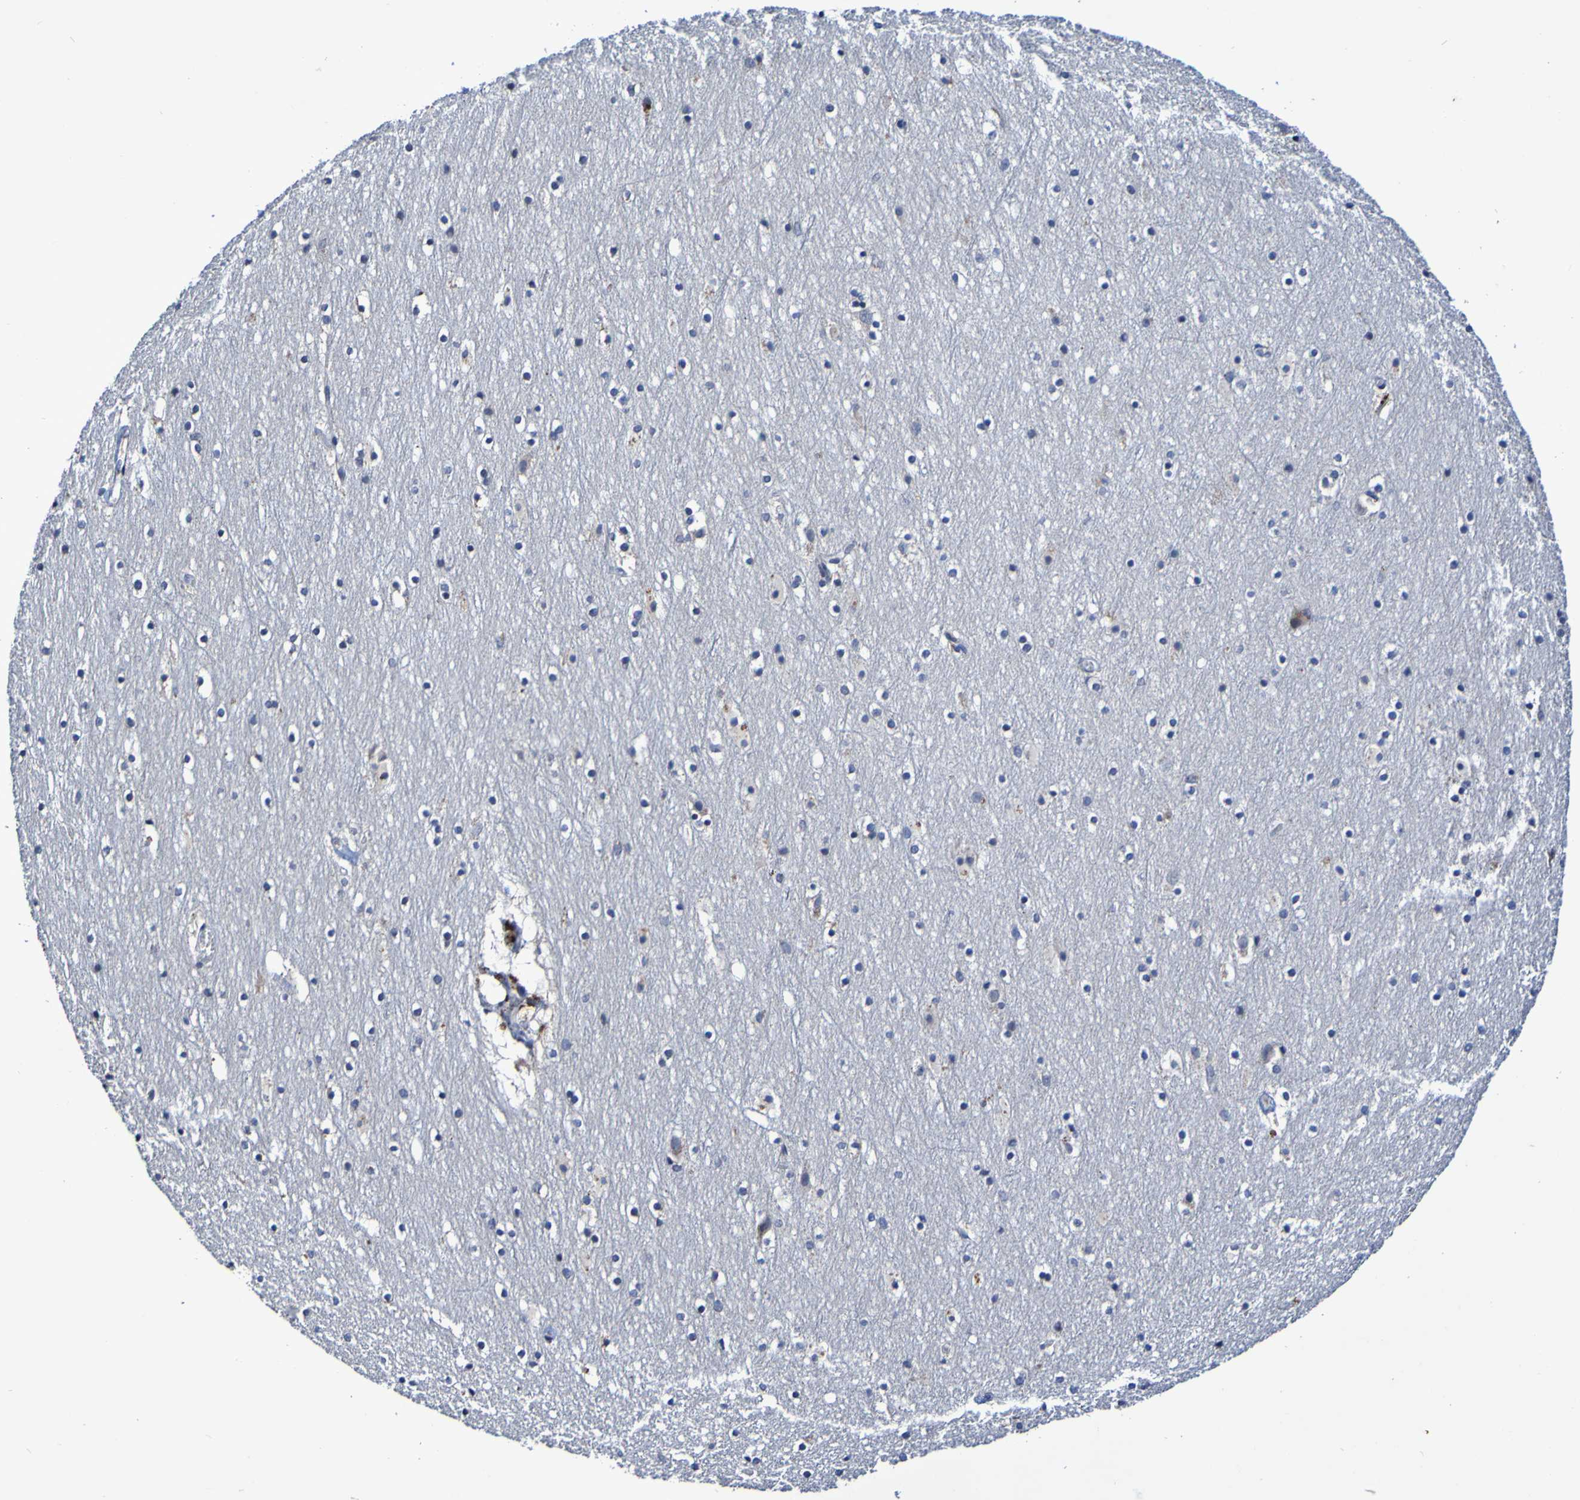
{"staining": {"intensity": "negative", "quantity": "none", "location": "none"}, "tissue": "cerebral cortex", "cell_type": "Endothelial cells", "image_type": "normal", "snomed": [{"axis": "morphology", "description": "Normal tissue, NOS"}, {"axis": "topography", "description": "Cerebral cortex"}], "caption": "This photomicrograph is of unremarkable cerebral cortex stained with IHC to label a protein in brown with the nuclei are counter-stained blue. There is no staining in endothelial cells. (DAB (3,3'-diaminobenzidine) IHC with hematoxylin counter stain).", "gene": "PTP4A2", "patient": {"sex": "male", "age": 45}}